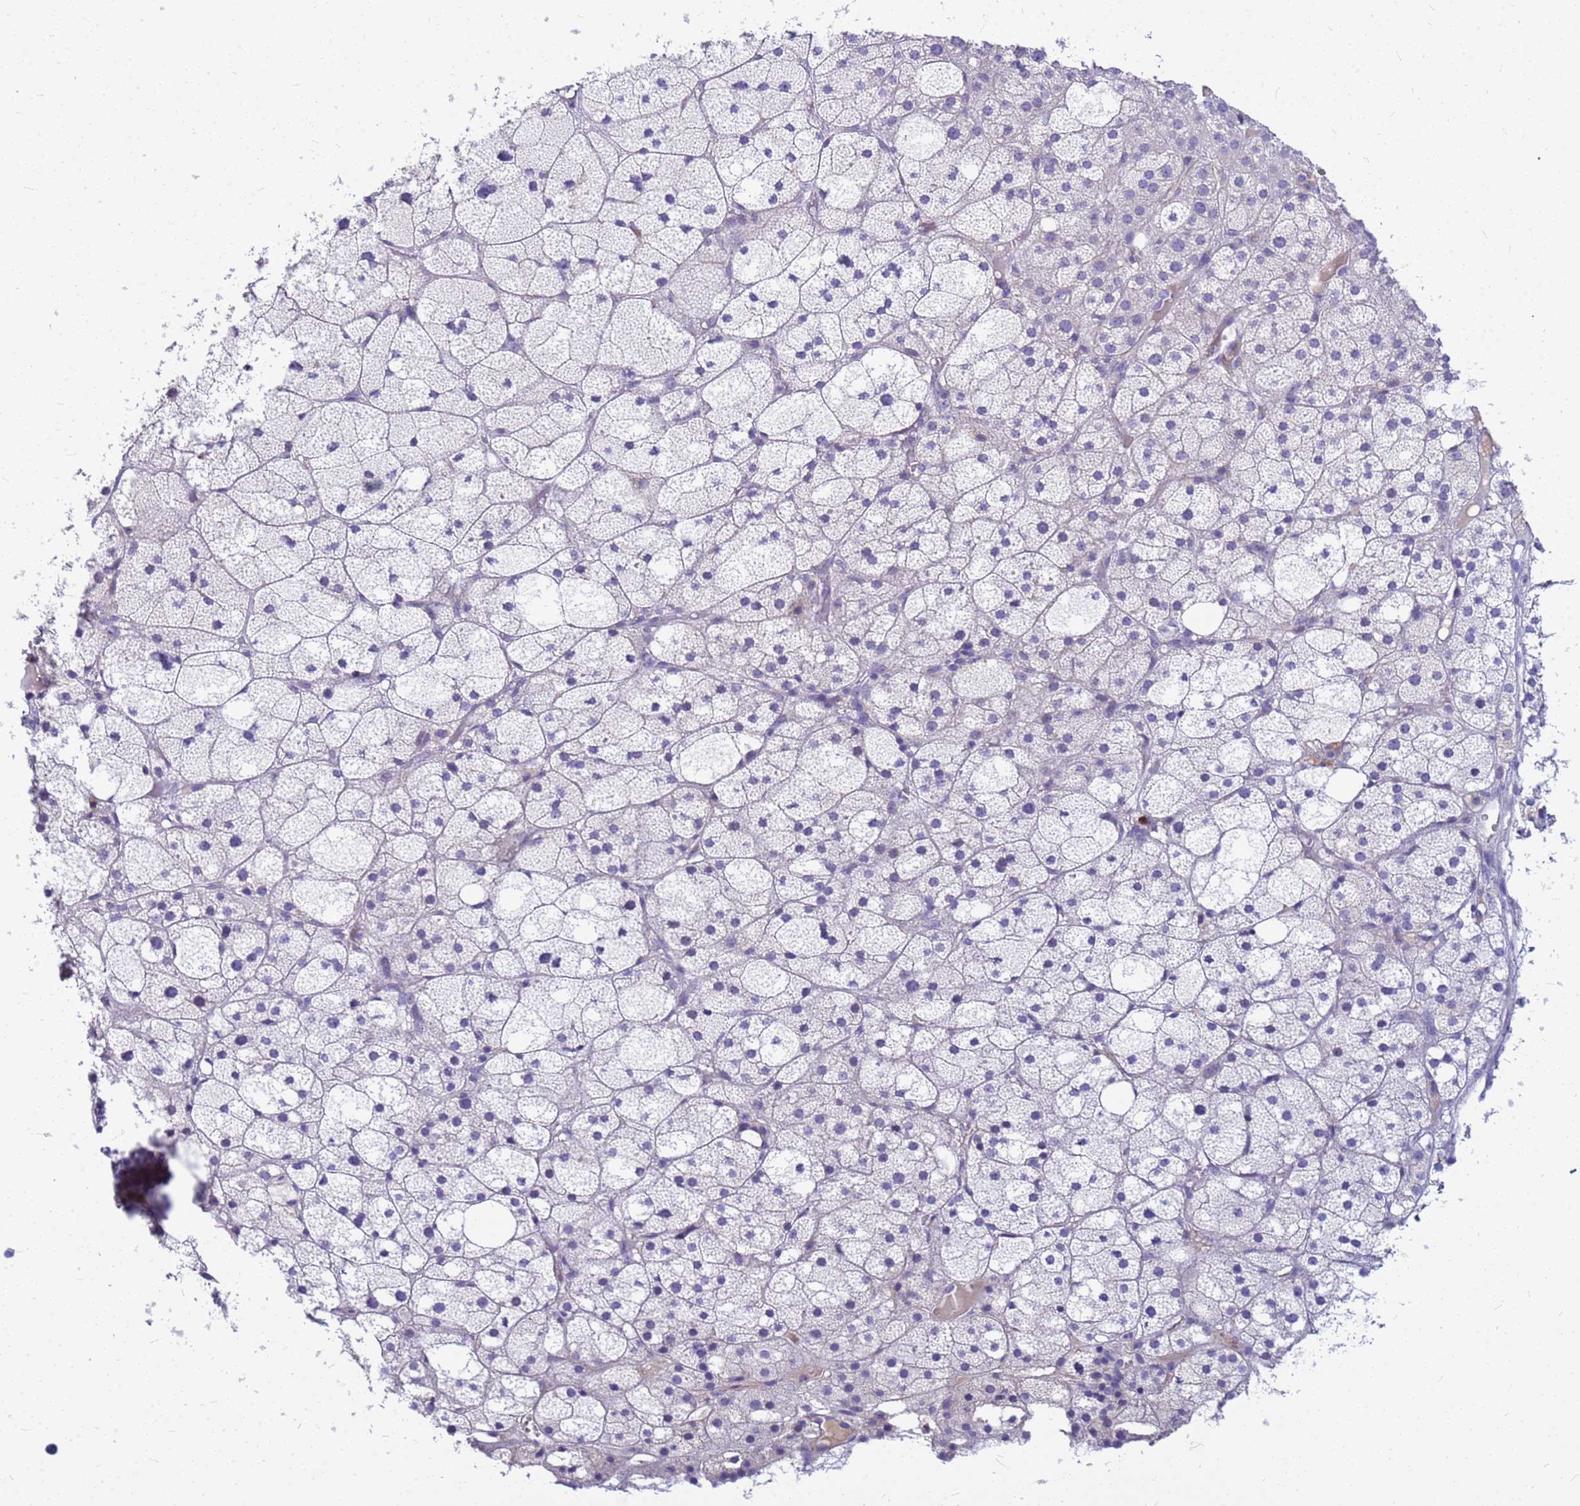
{"staining": {"intensity": "negative", "quantity": "none", "location": "none"}, "tissue": "adrenal gland", "cell_type": "Glandular cells", "image_type": "normal", "snomed": [{"axis": "morphology", "description": "Normal tissue, NOS"}, {"axis": "topography", "description": "Adrenal gland"}], "caption": "This is an immunohistochemistry (IHC) histopathology image of benign human adrenal gland. There is no expression in glandular cells.", "gene": "DPRX", "patient": {"sex": "female", "age": 61}}